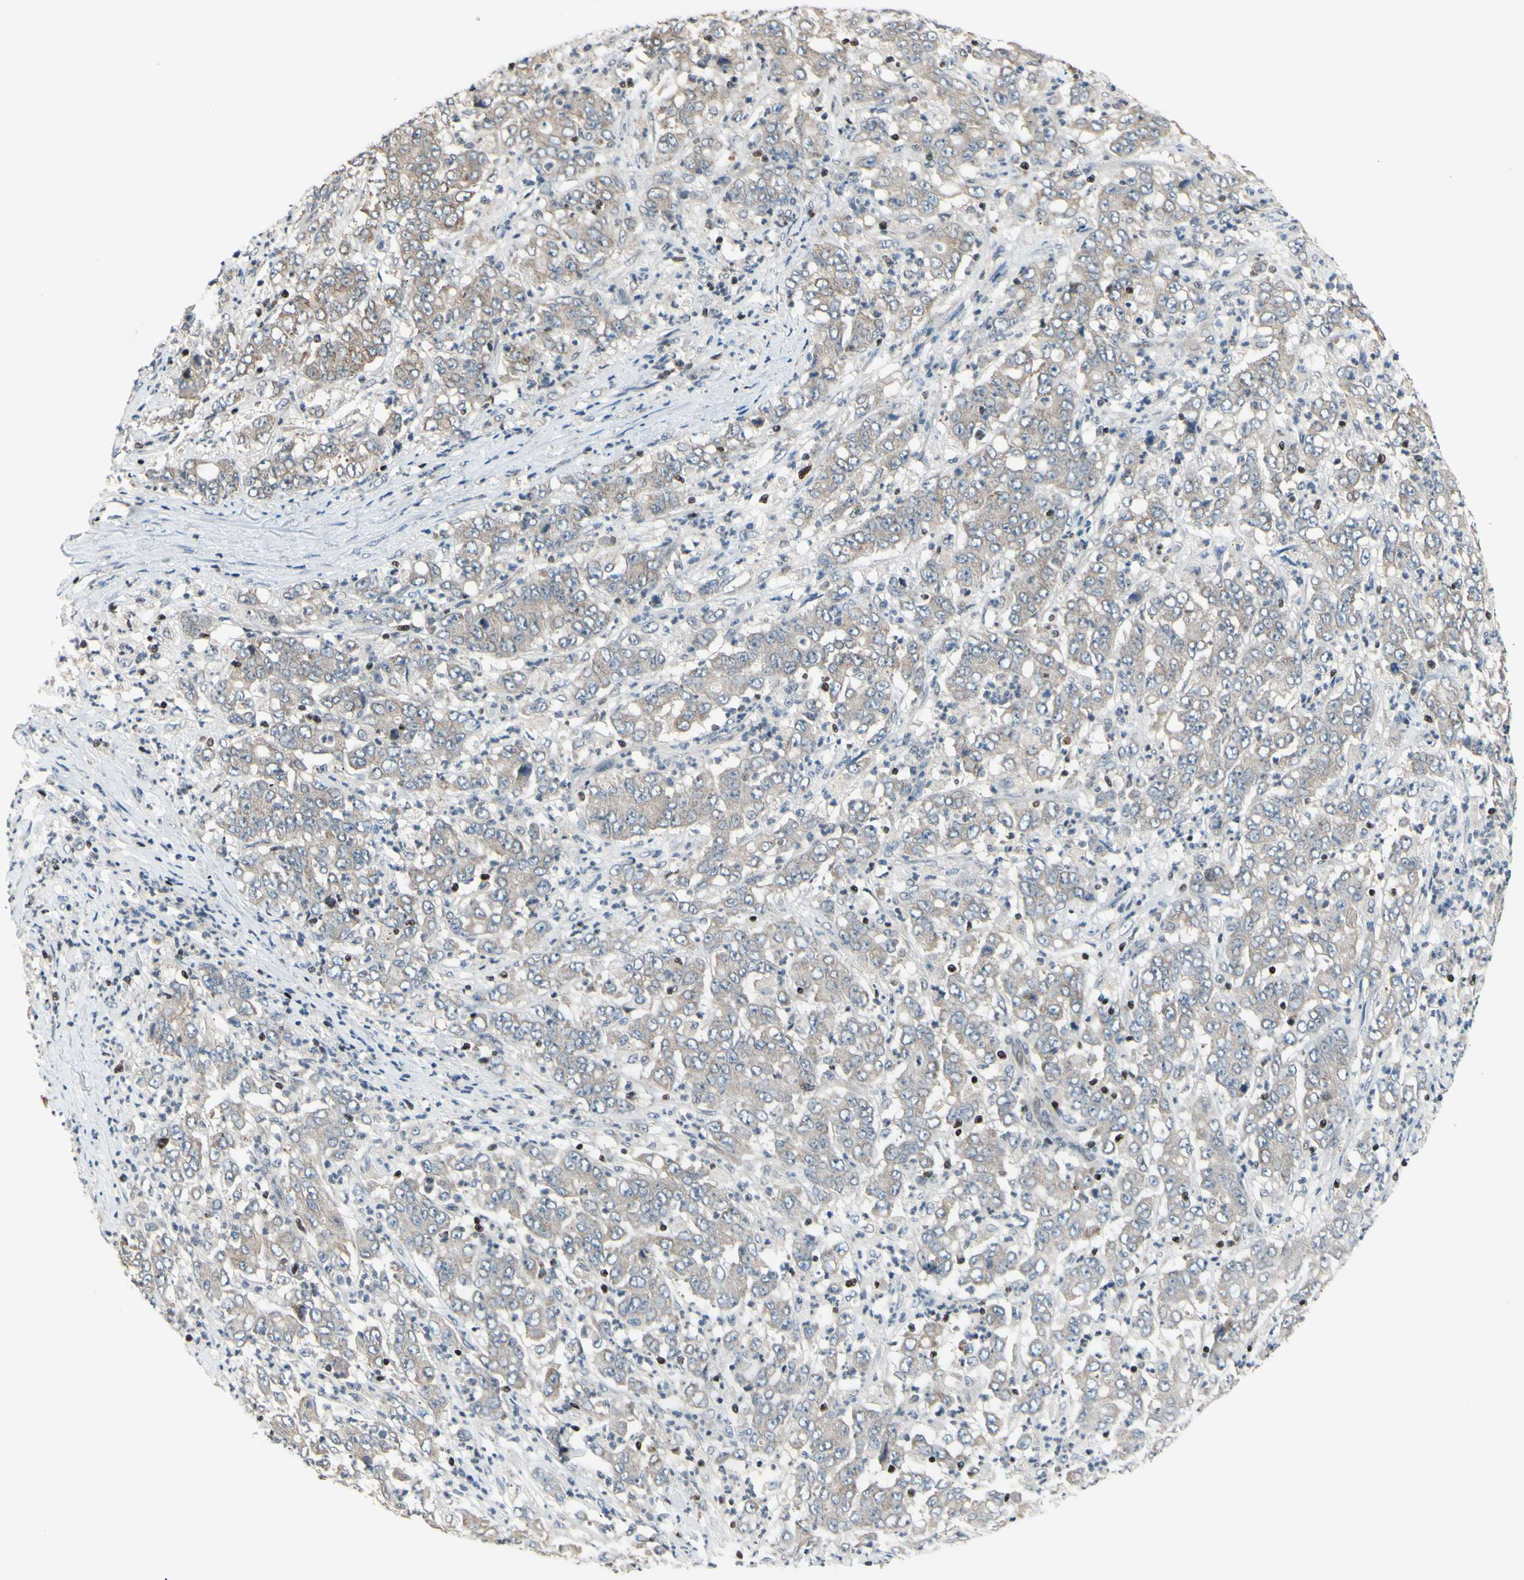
{"staining": {"intensity": "weak", "quantity": "<25%", "location": "cytoplasmic/membranous"}, "tissue": "stomach cancer", "cell_type": "Tumor cells", "image_type": "cancer", "snomed": [{"axis": "morphology", "description": "Adenocarcinoma, NOS"}, {"axis": "topography", "description": "Stomach, lower"}], "caption": "The immunohistochemistry (IHC) micrograph has no significant expression in tumor cells of stomach adenocarcinoma tissue.", "gene": "SP4", "patient": {"sex": "female", "age": 71}}